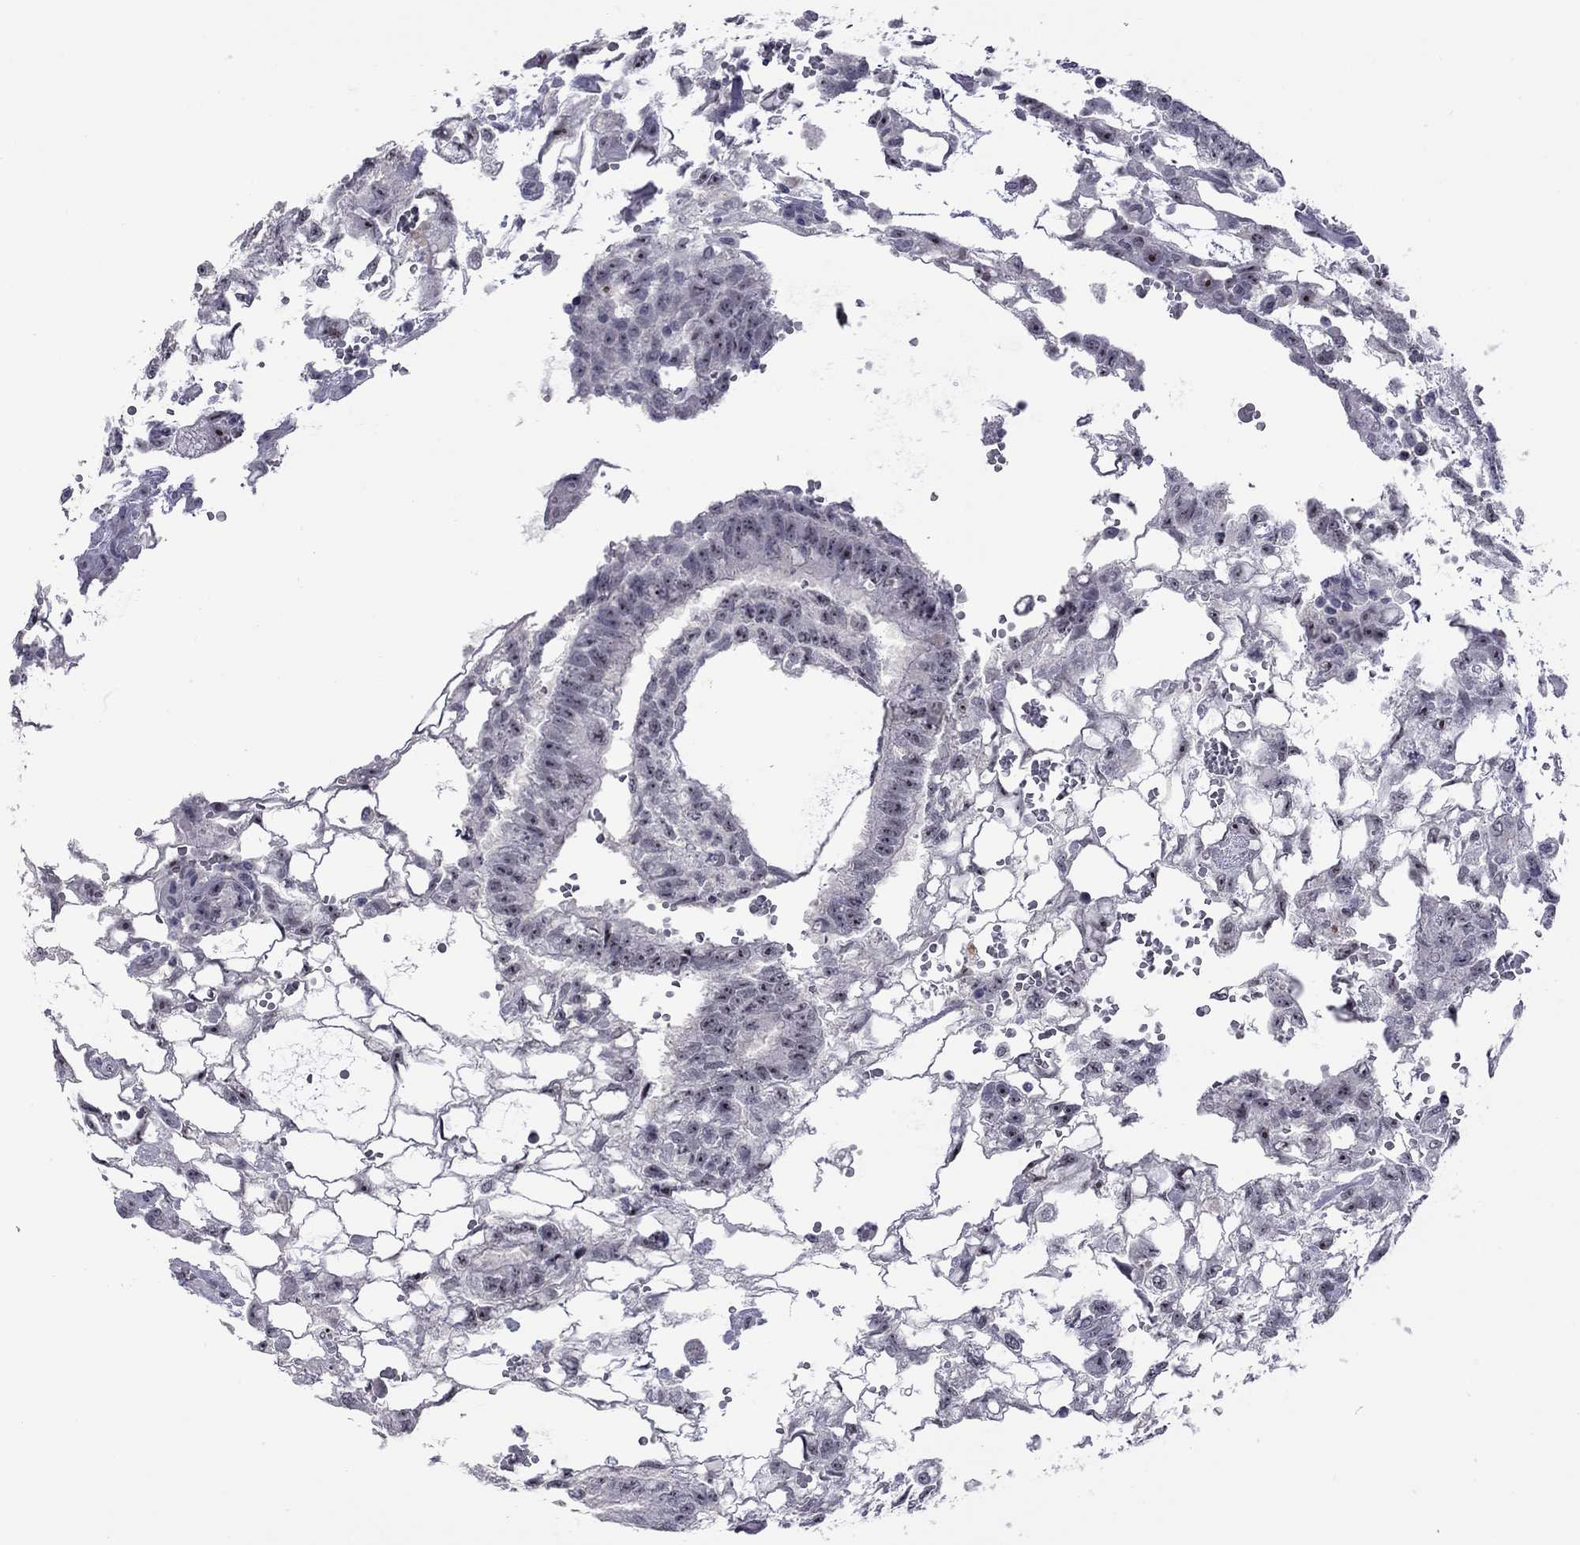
{"staining": {"intensity": "strong", "quantity": ">75%", "location": "nuclear"}, "tissue": "testis cancer", "cell_type": "Tumor cells", "image_type": "cancer", "snomed": [{"axis": "morphology", "description": "Carcinoma, Embryonal, NOS"}, {"axis": "topography", "description": "Testis"}], "caption": "Immunohistochemical staining of human testis embryonal carcinoma shows high levels of strong nuclear protein expression in approximately >75% of tumor cells.", "gene": "GSG1L", "patient": {"sex": "male", "age": 32}}